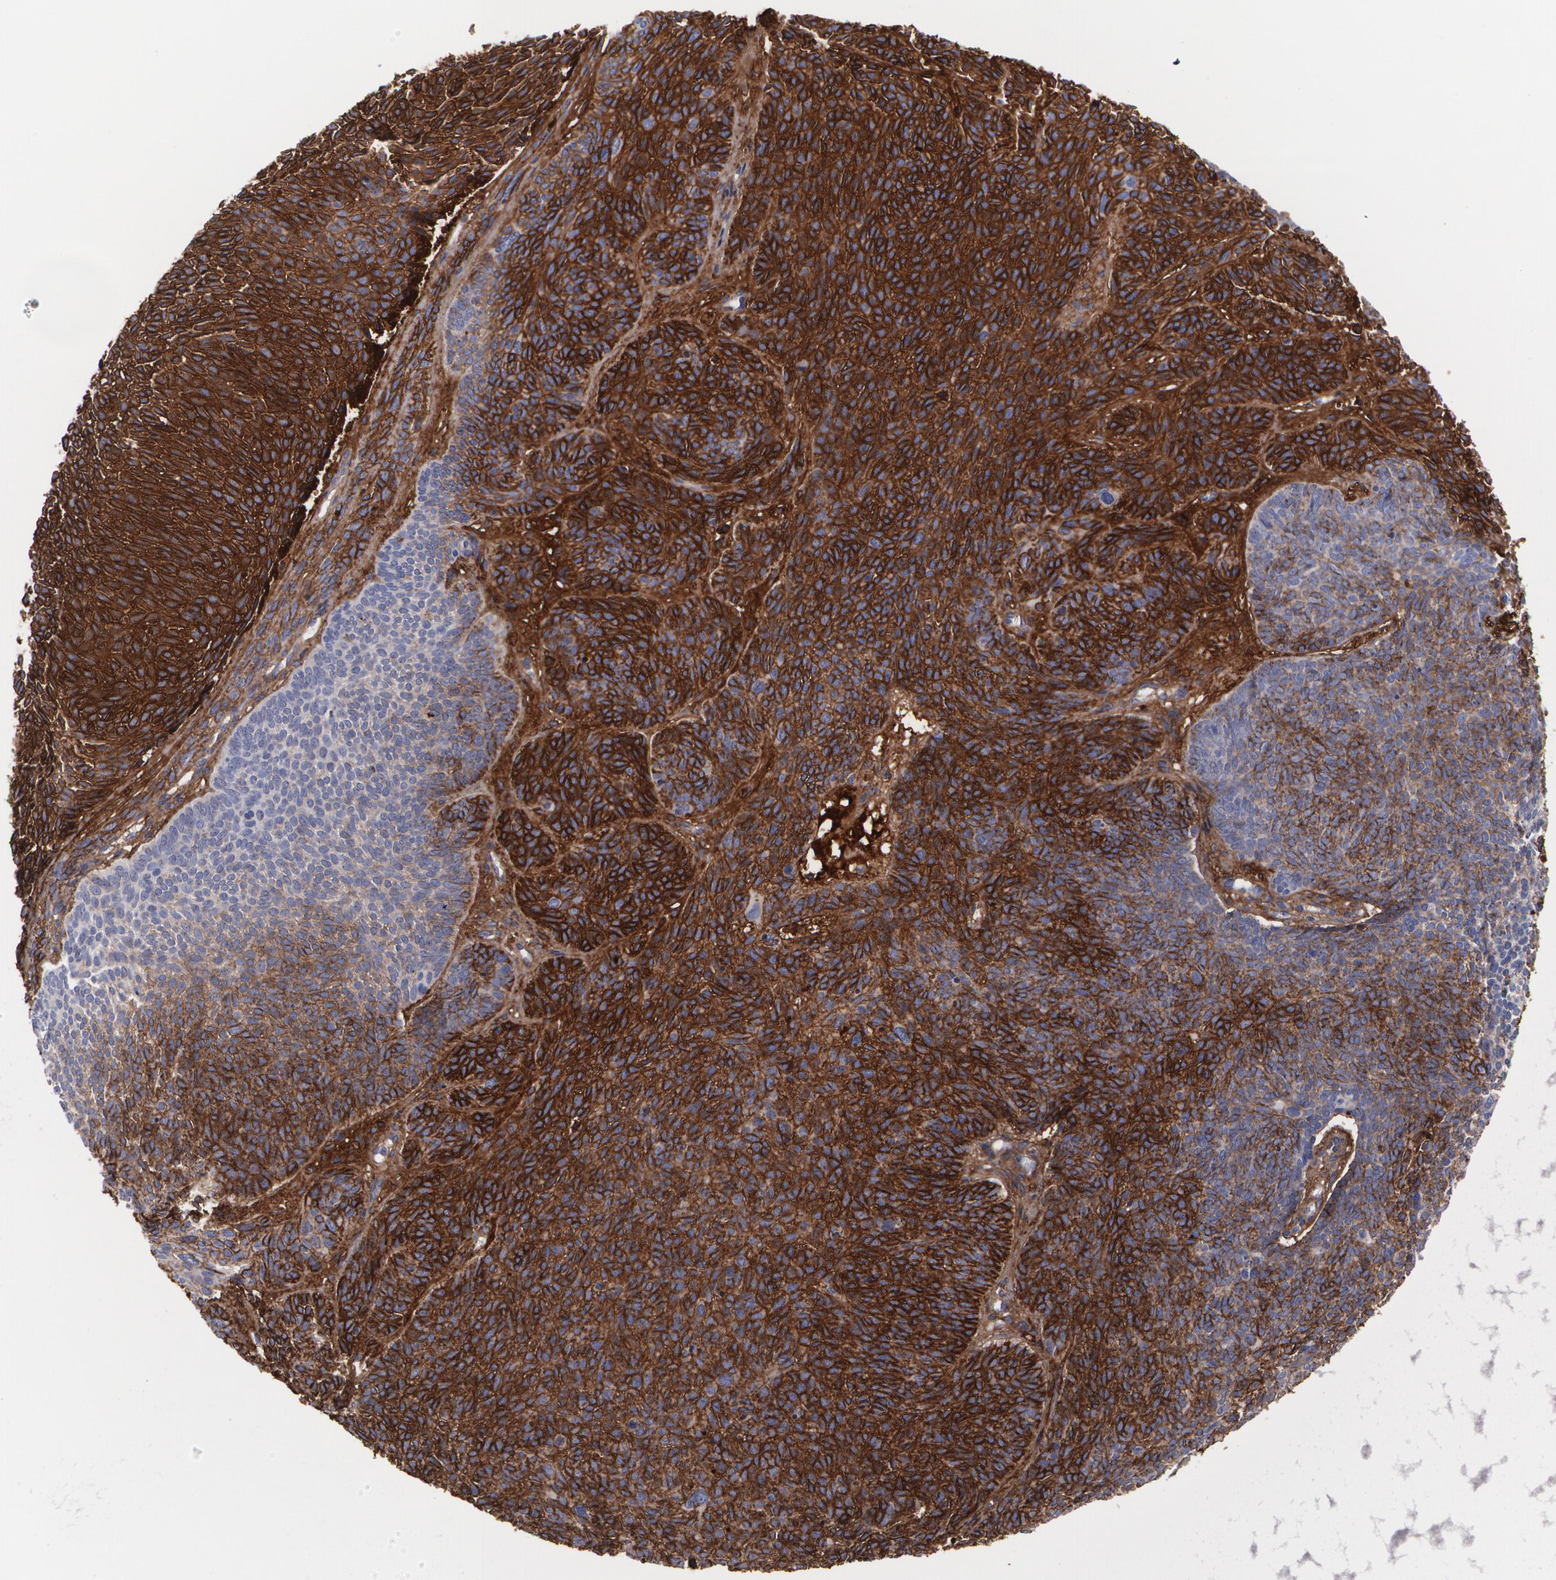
{"staining": {"intensity": "strong", "quantity": ">75%", "location": "cytoplasmic/membranous"}, "tissue": "skin cancer", "cell_type": "Tumor cells", "image_type": "cancer", "snomed": [{"axis": "morphology", "description": "Basal cell carcinoma"}, {"axis": "topography", "description": "Skin"}], "caption": "Brown immunohistochemical staining in human skin basal cell carcinoma shows strong cytoplasmic/membranous positivity in about >75% of tumor cells. The protein is shown in brown color, while the nuclei are stained blue.", "gene": "FBLN1", "patient": {"sex": "male", "age": 84}}